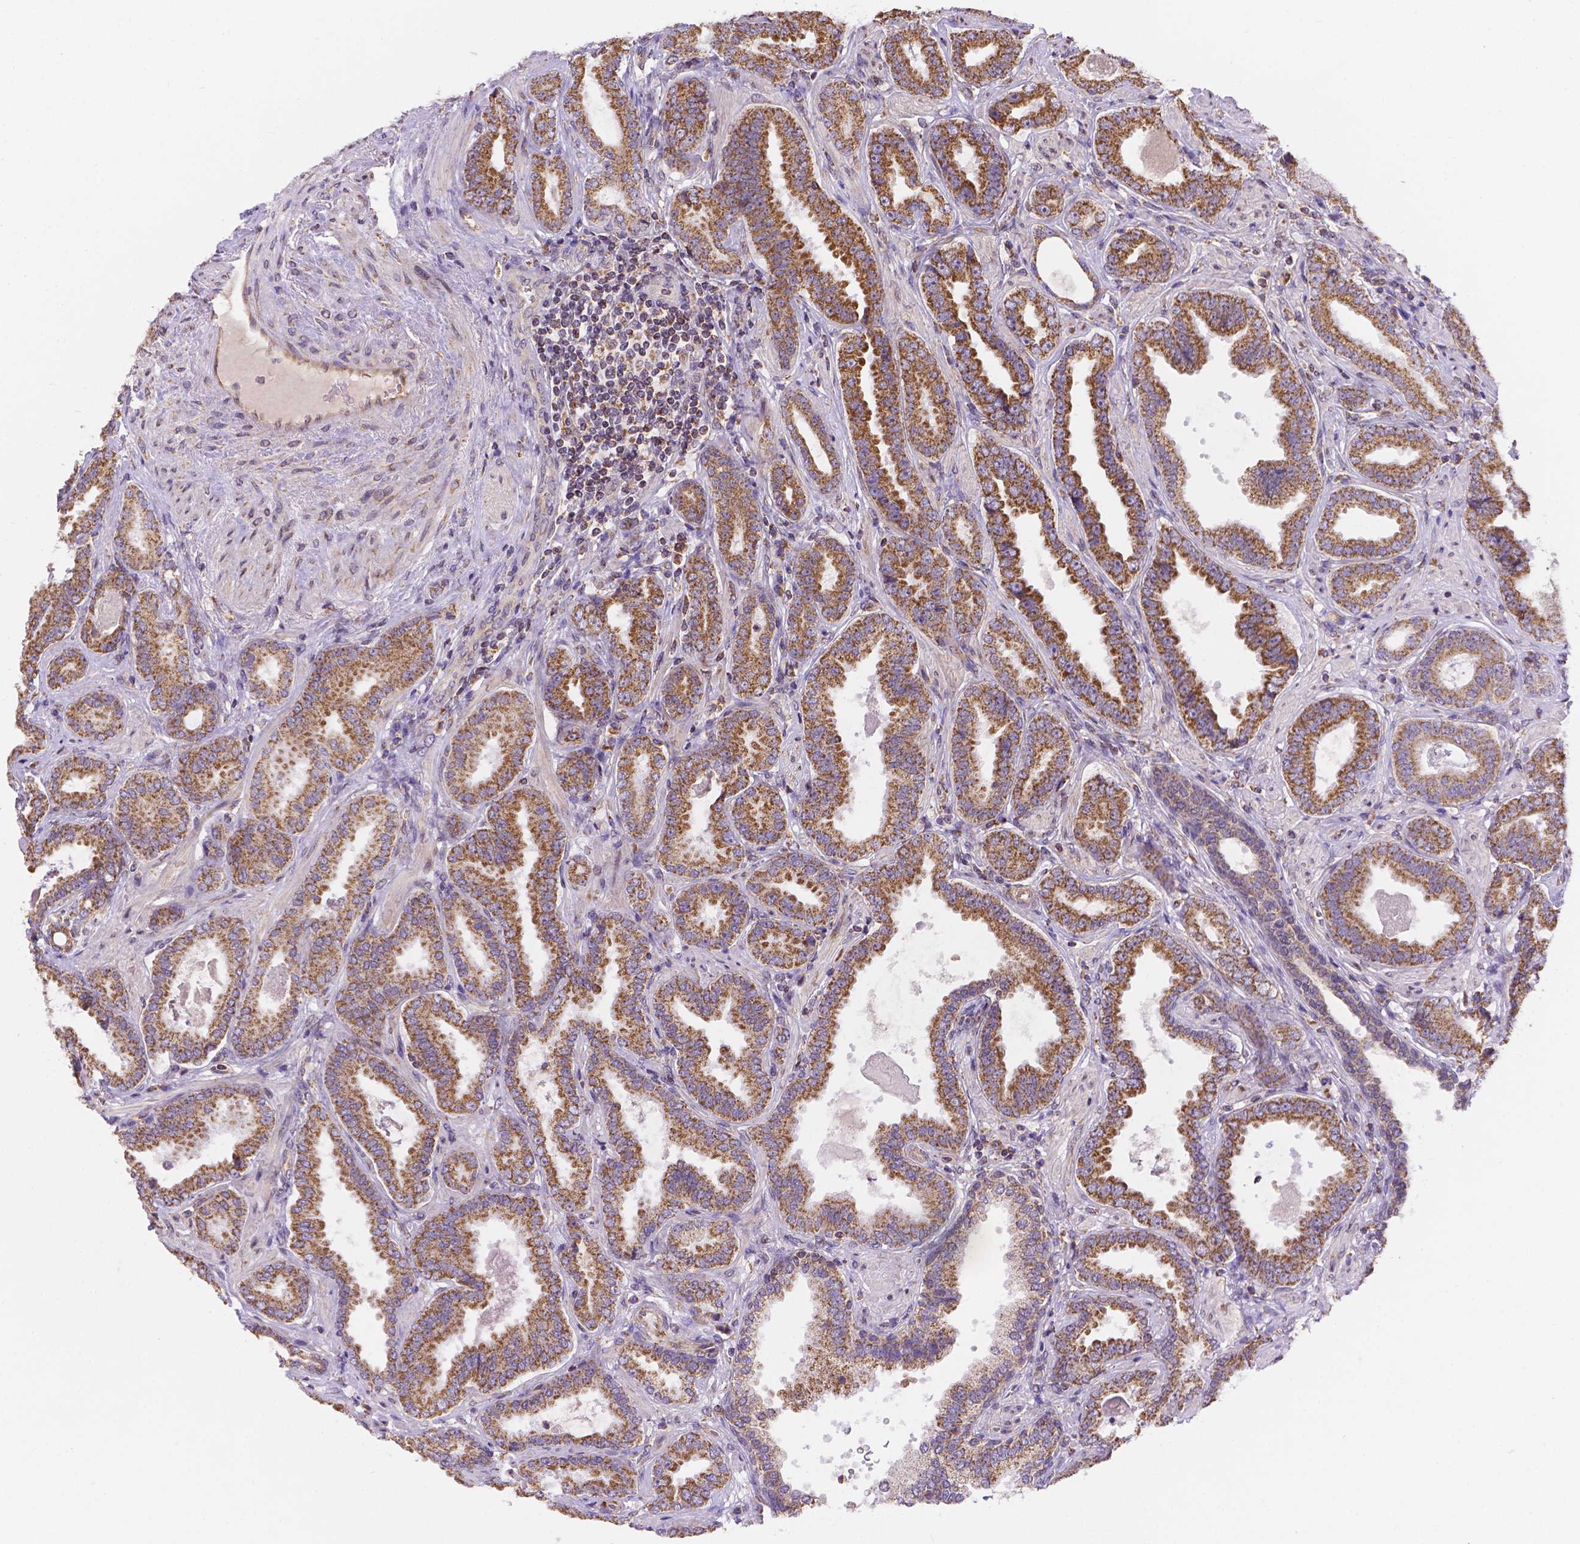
{"staining": {"intensity": "strong", "quantity": ">75%", "location": "cytoplasmic/membranous"}, "tissue": "prostate cancer", "cell_type": "Tumor cells", "image_type": "cancer", "snomed": [{"axis": "morphology", "description": "Adenocarcinoma, NOS"}, {"axis": "topography", "description": "Prostate"}], "caption": "This histopathology image exhibits prostate adenocarcinoma stained with immunohistochemistry (IHC) to label a protein in brown. The cytoplasmic/membranous of tumor cells show strong positivity for the protein. Nuclei are counter-stained blue.", "gene": "CYYR1", "patient": {"sex": "male", "age": 64}}